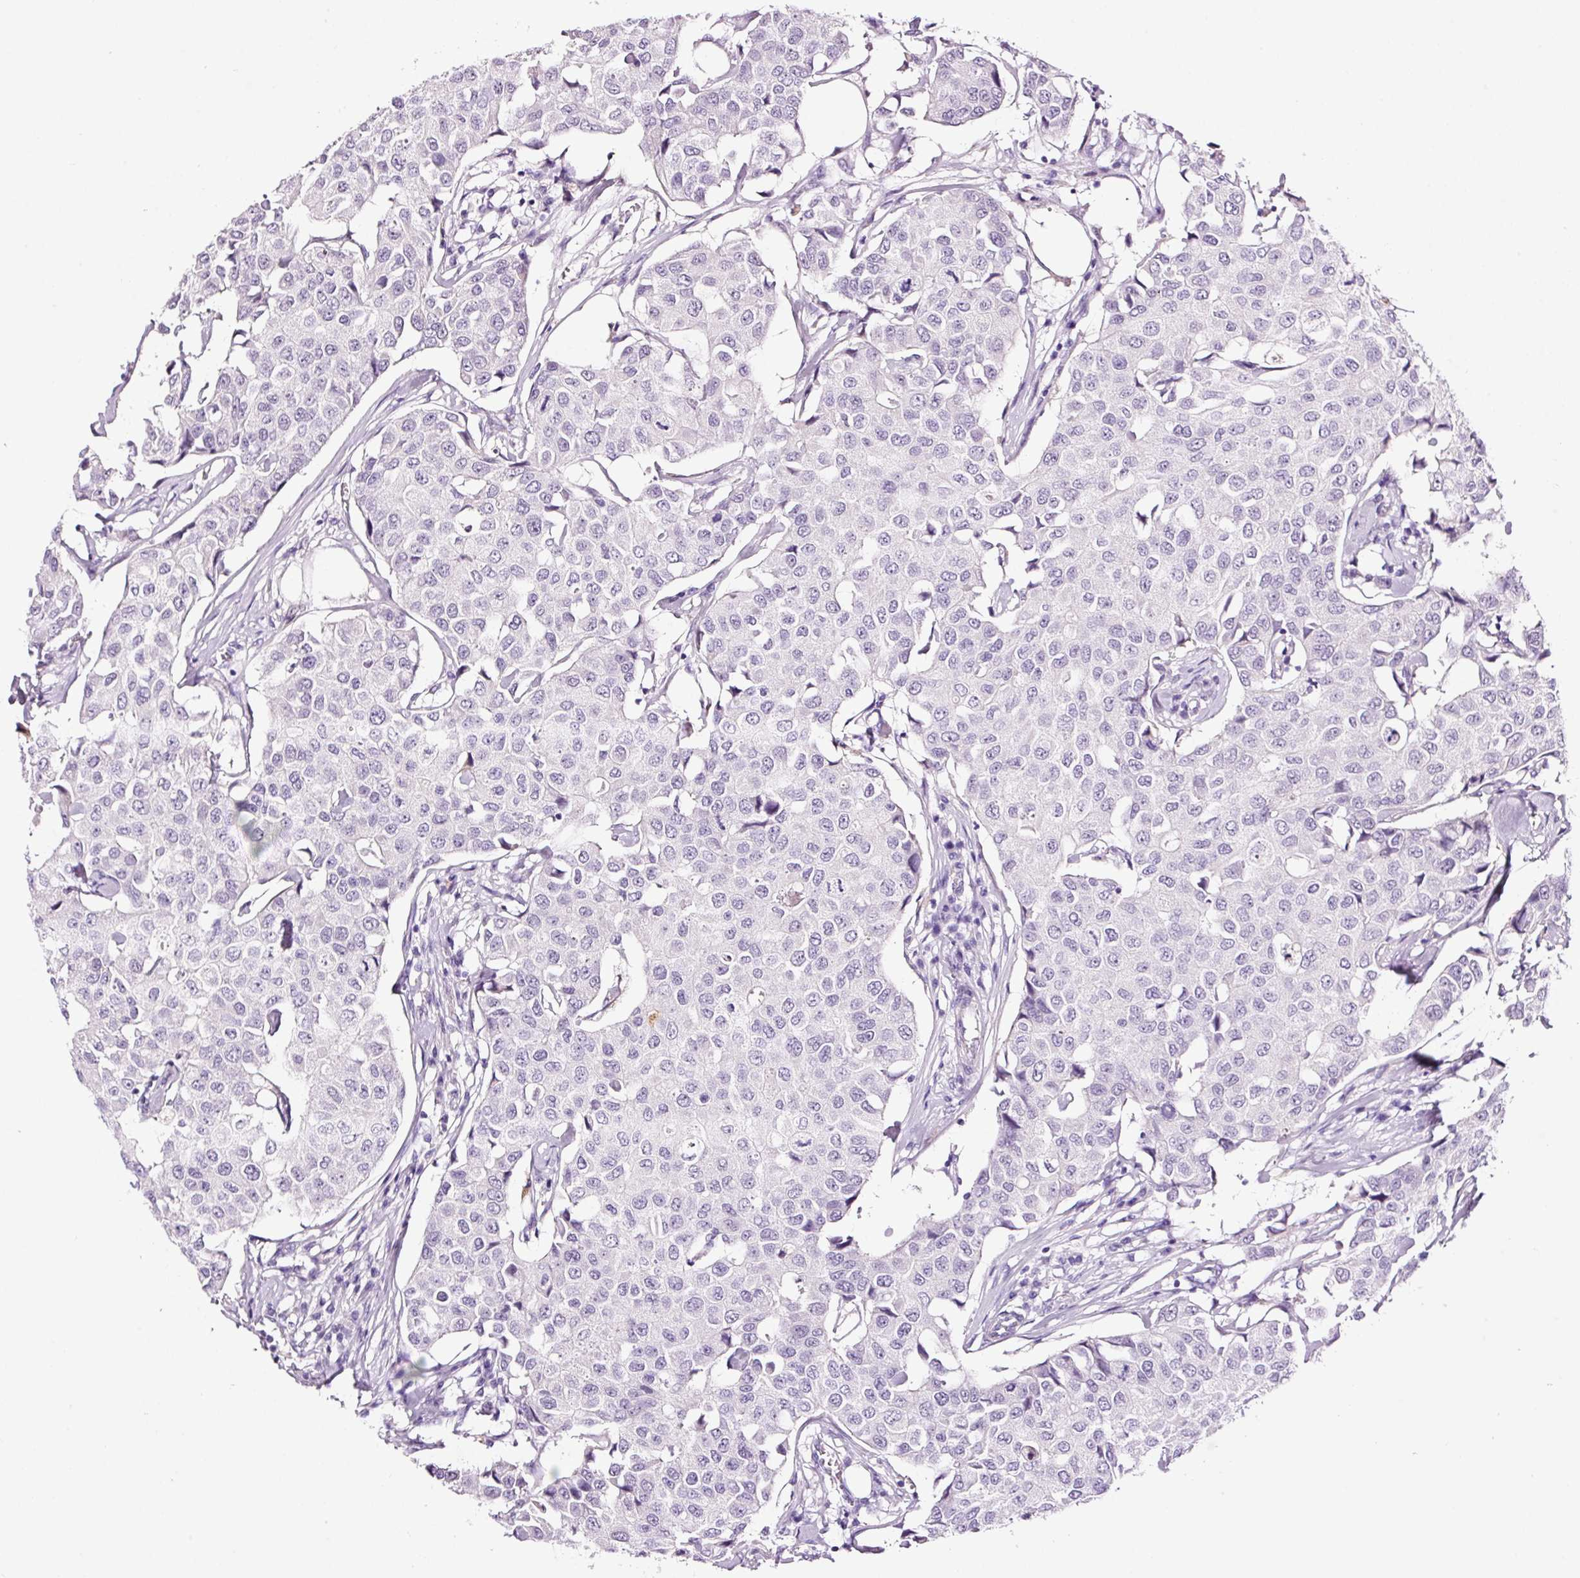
{"staining": {"intensity": "negative", "quantity": "none", "location": "none"}, "tissue": "breast cancer", "cell_type": "Tumor cells", "image_type": "cancer", "snomed": [{"axis": "morphology", "description": "Duct carcinoma"}, {"axis": "topography", "description": "Breast"}], "caption": "Immunohistochemistry photomicrograph of neoplastic tissue: breast cancer (invasive ductal carcinoma) stained with DAB displays no significant protein staining in tumor cells. (DAB immunohistochemistry with hematoxylin counter stain).", "gene": "RTF2", "patient": {"sex": "female", "age": 80}}